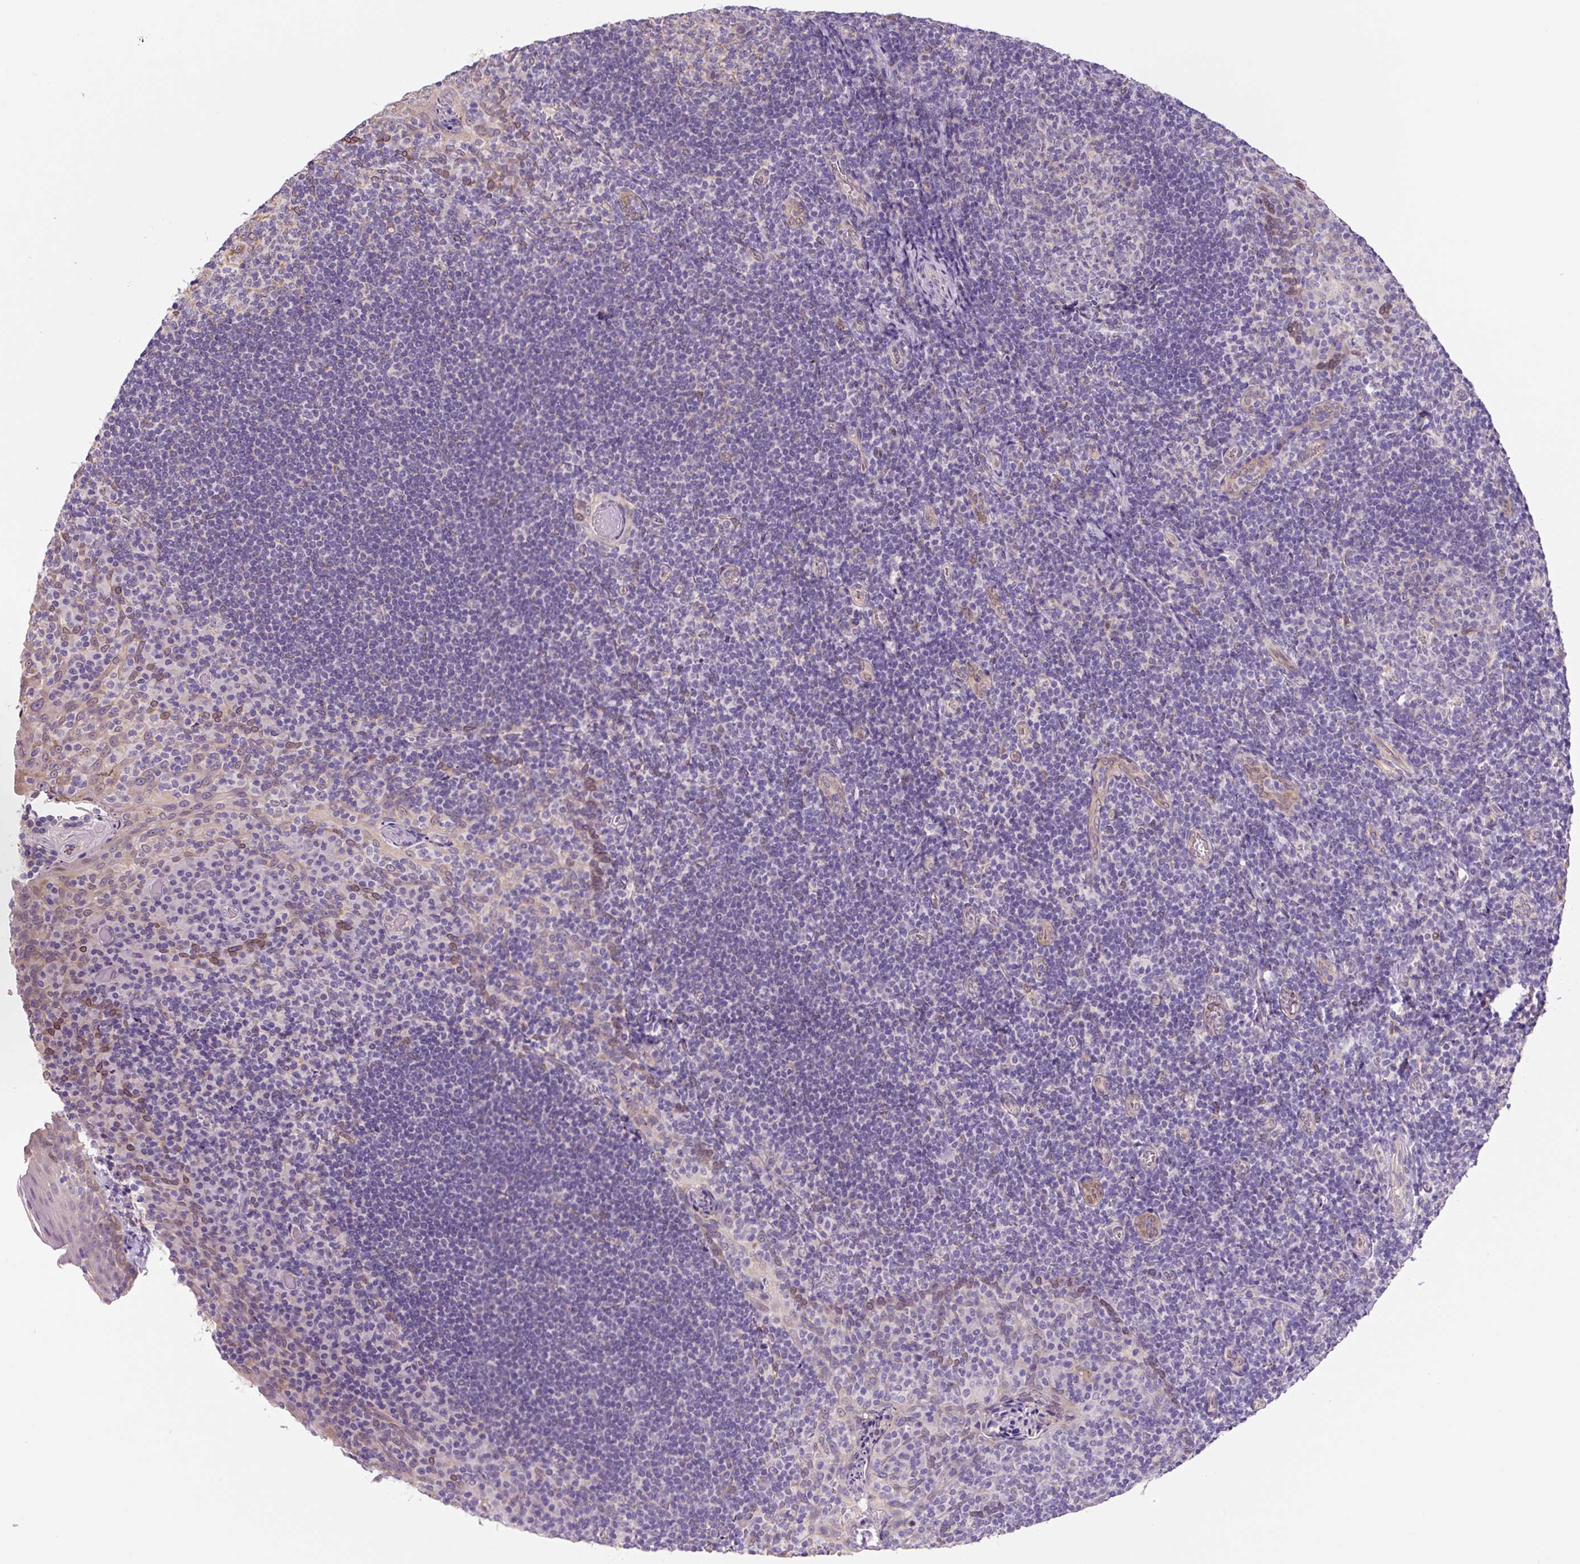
{"staining": {"intensity": "weak", "quantity": "<25%", "location": "cytoplasmic/membranous"}, "tissue": "tonsil", "cell_type": "Germinal center cells", "image_type": "normal", "snomed": [{"axis": "morphology", "description": "Normal tissue, NOS"}, {"axis": "topography", "description": "Tonsil"}], "caption": "Immunohistochemical staining of benign human tonsil exhibits no significant expression in germinal center cells.", "gene": "ASRGL1", "patient": {"sex": "male", "age": 17}}